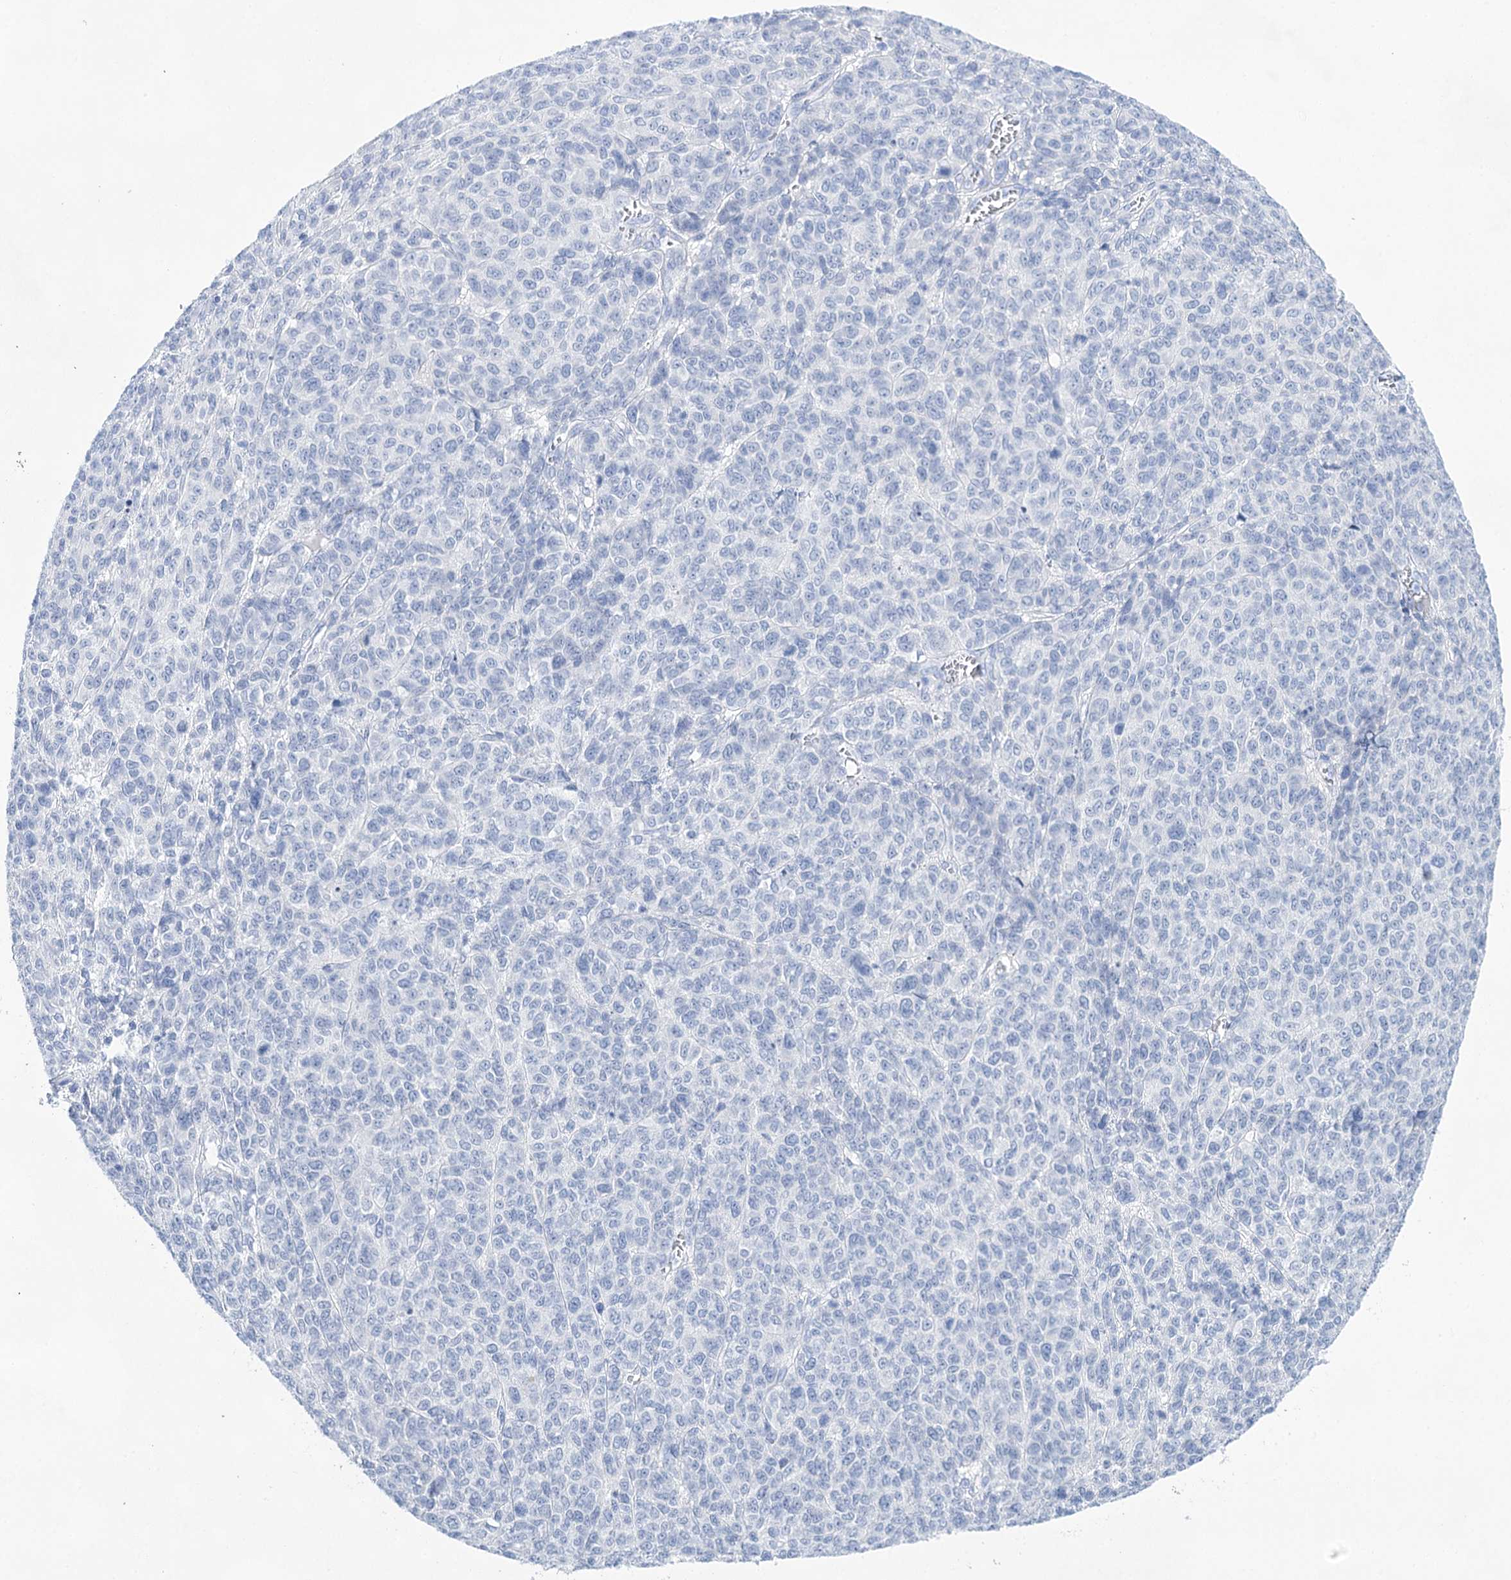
{"staining": {"intensity": "negative", "quantity": "none", "location": "none"}, "tissue": "melanoma", "cell_type": "Tumor cells", "image_type": "cancer", "snomed": [{"axis": "morphology", "description": "Malignant melanoma, NOS"}, {"axis": "topography", "description": "Skin"}], "caption": "Immunohistochemistry histopathology image of human malignant melanoma stained for a protein (brown), which displays no staining in tumor cells. Brightfield microscopy of immunohistochemistry stained with DAB (brown) and hematoxylin (blue), captured at high magnification.", "gene": "LALBA", "patient": {"sex": "male", "age": 49}}